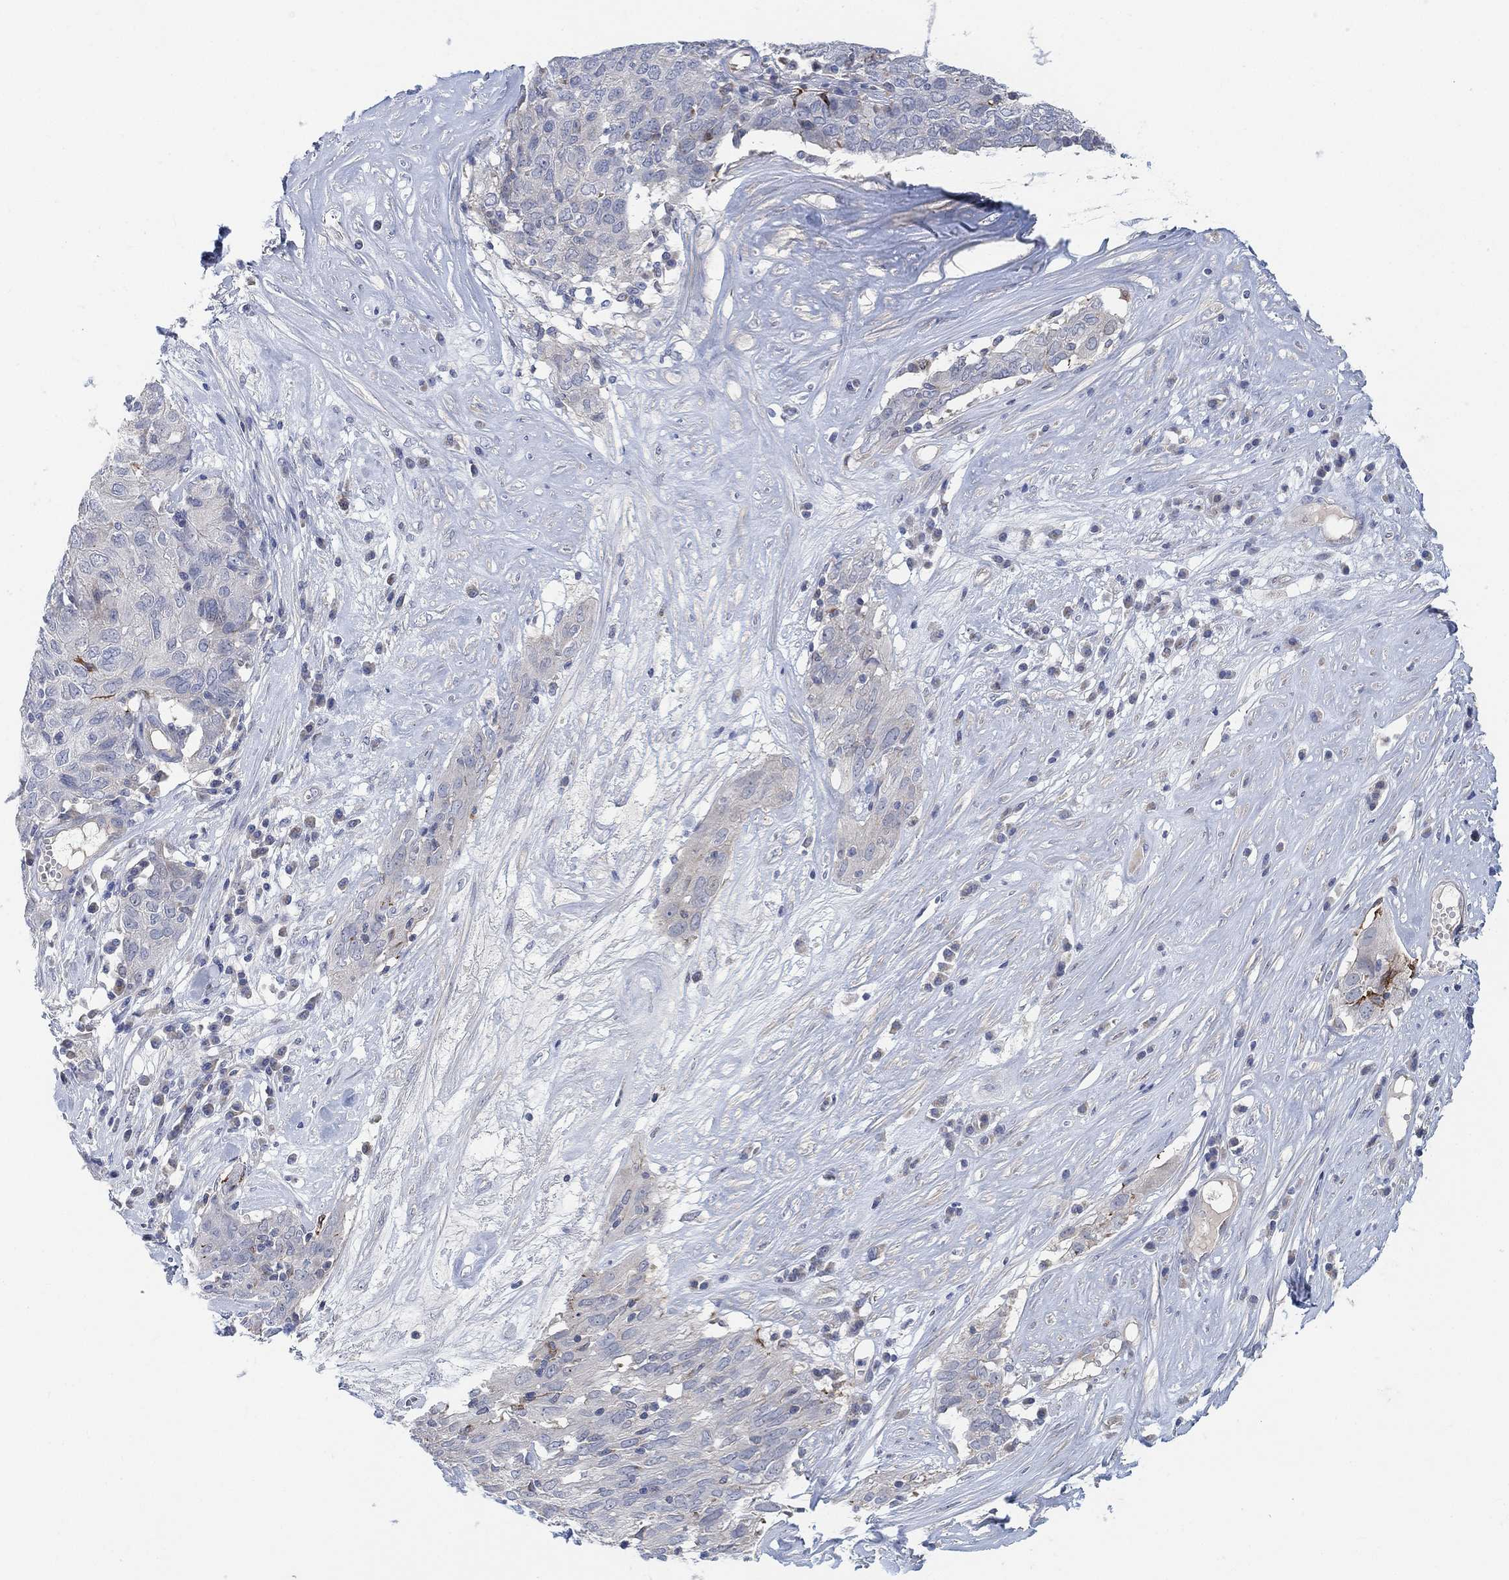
{"staining": {"intensity": "negative", "quantity": "none", "location": "none"}, "tissue": "ovarian cancer", "cell_type": "Tumor cells", "image_type": "cancer", "snomed": [{"axis": "morphology", "description": "Carcinoma, endometroid"}, {"axis": "topography", "description": "Ovary"}], "caption": "Protein analysis of ovarian endometroid carcinoma displays no significant expression in tumor cells.", "gene": "HCRTR1", "patient": {"sex": "female", "age": 50}}